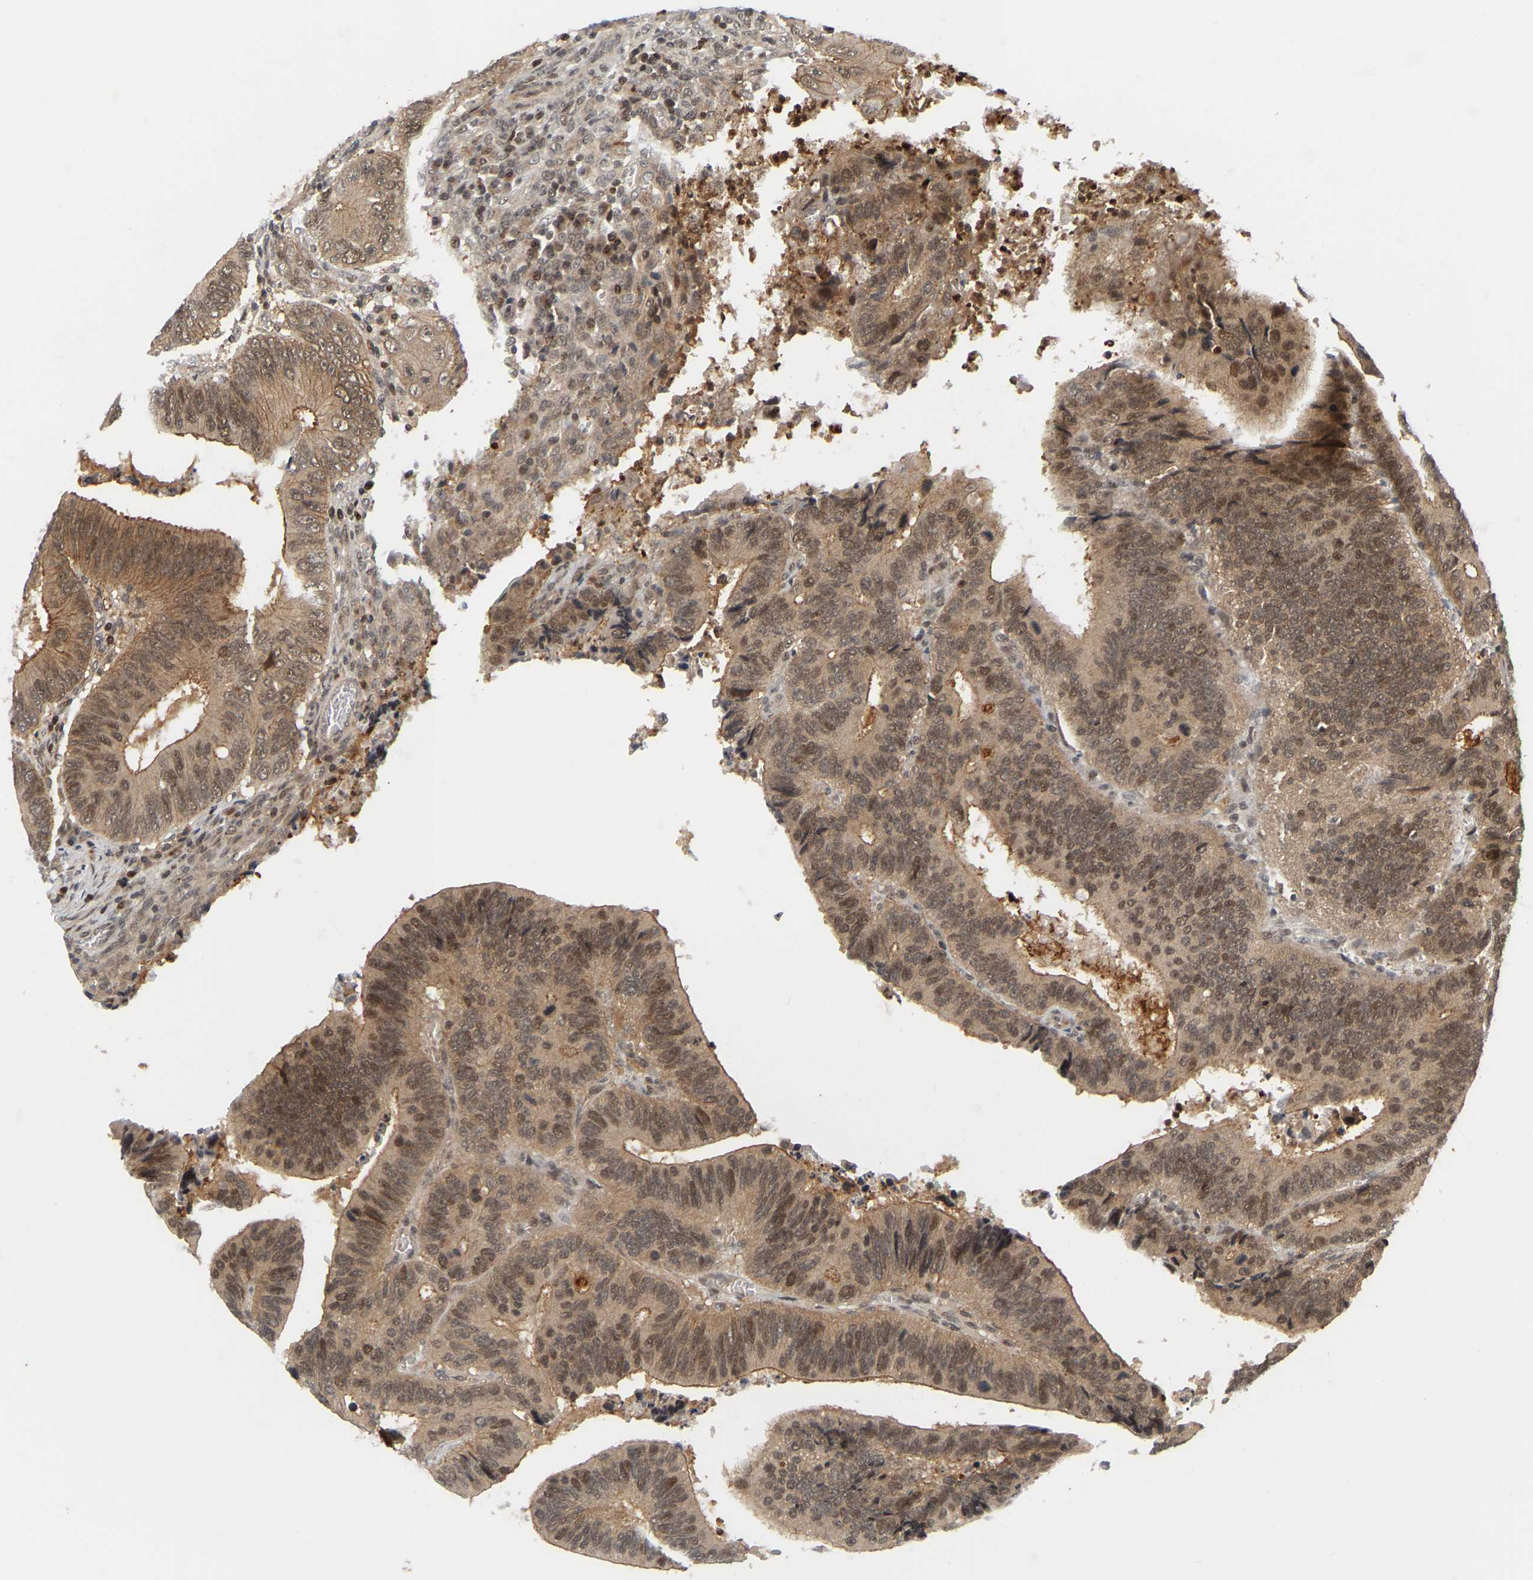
{"staining": {"intensity": "moderate", "quantity": ">75%", "location": "cytoplasmic/membranous,nuclear"}, "tissue": "colorectal cancer", "cell_type": "Tumor cells", "image_type": "cancer", "snomed": [{"axis": "morphology", "description": "Inflammation, NOS"}, {"axis": "morphology", "description": "Adenocarcinoma, NOS"}, {"axis": "topography", "description": "Colon"}], "caption": "Colorectal adenocarcinoma tissue displays moderate cytoplasmic/membranous and nuclear staining in about >75% of tumor cells Immunohistochemistry stains the protein in brown and the nuclei are stained blue.", "gene": "NFE2L2", "patient": {"sex": "male", "age": 72}}